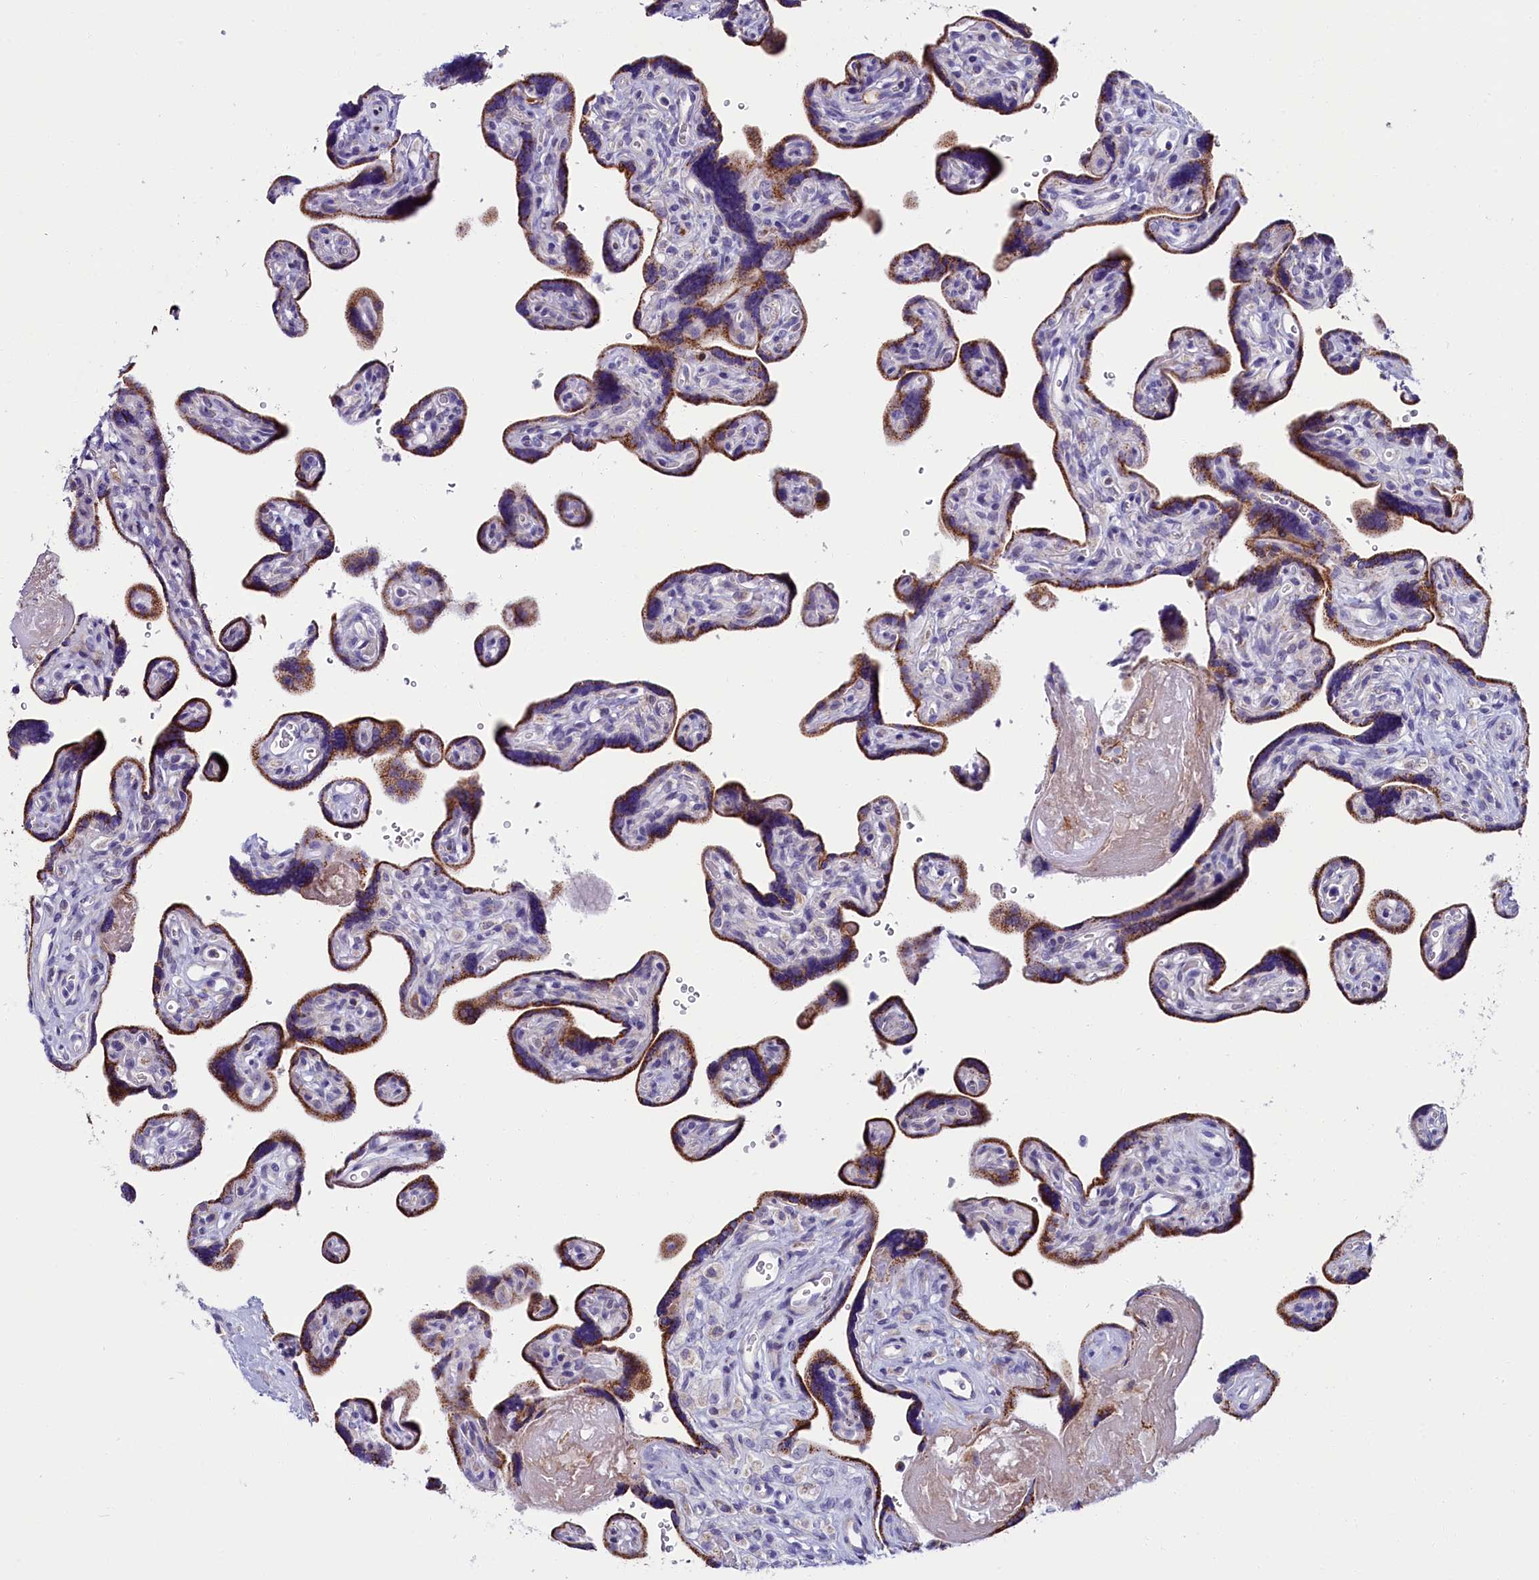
{"staining": {"intensity": "moderate", "quantity": "25%-75%", "location": "cytoplasmic/membranous"}, "tissue": "placenta", "cell_type": "Trophoblastic cells", "image_type": "normal", "snomed": [{"axis": "morphology", "description": "Normal tissue, NOS"}, {"axis": "topography", "description": "Placenta"}], "caption": "Placenta stained with immunohistochemistry (IHC) shows moderate cytoplasmic/membranous expression in about 25%-75% of trophoblastic cells. (DAB IHC with brightfield microscopy, high magnification).", "gene": "IL20RA", "patient": {"sex": "female", "age": 39}}